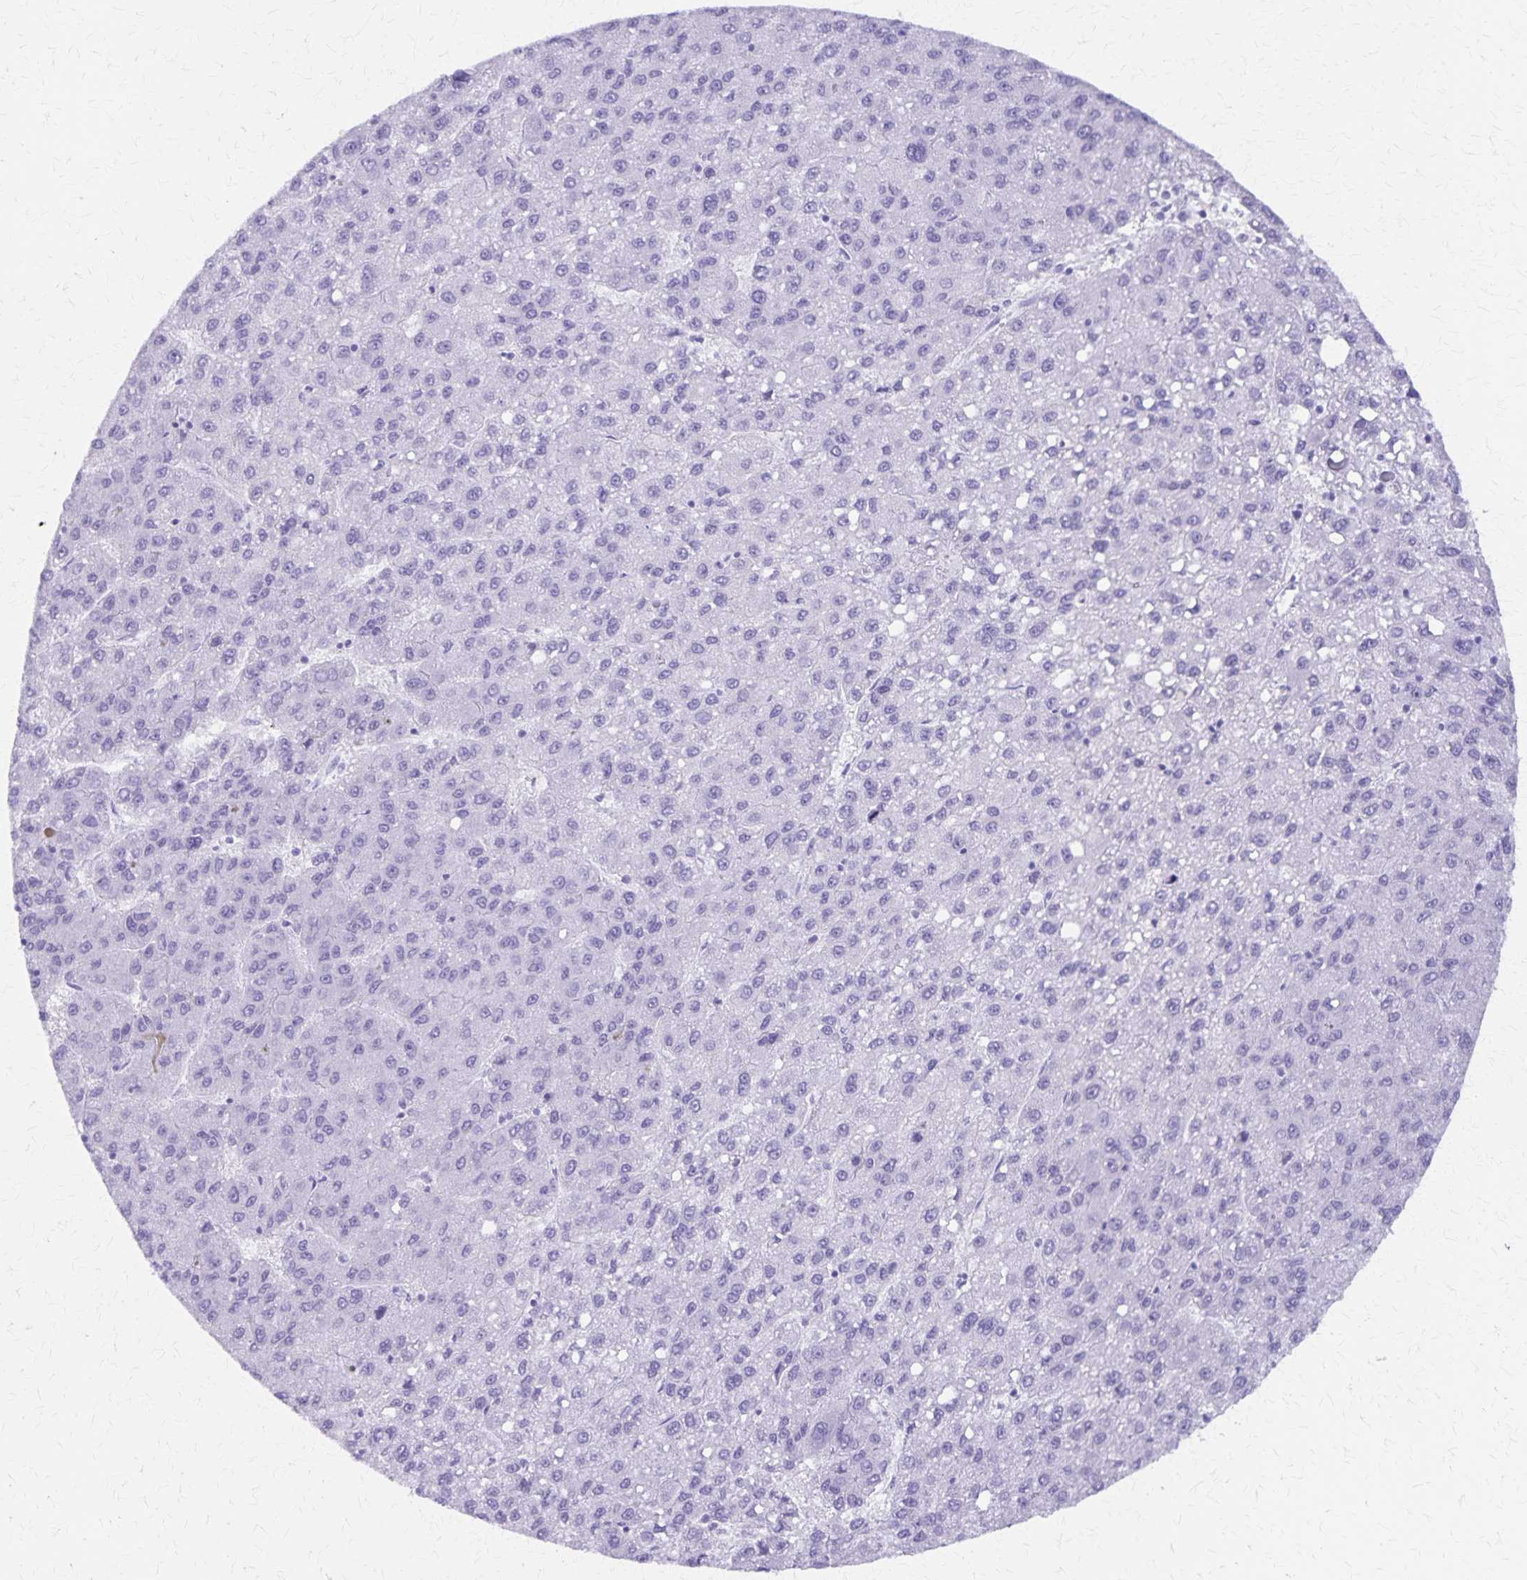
{"staining": {"intensity": "negative", "quantity": "none", "location": "none"}, "tissue": "liver cancer", "cell_type": "Tumor cells", "image_type": "cancer", "snomed": [{"axis": "morphology", "description": "Carcinoma, Hepatocellular, NOS"}, {"axis": "topography", "description": "Liver"}], "caption": "This is a photomicrograph of immunohistochemistry (IHC) staining of liver cancer, which shows no positivity in tumor cells.", "gene": "DEFA5", "patient": {"sex": "female", "age": 82}}